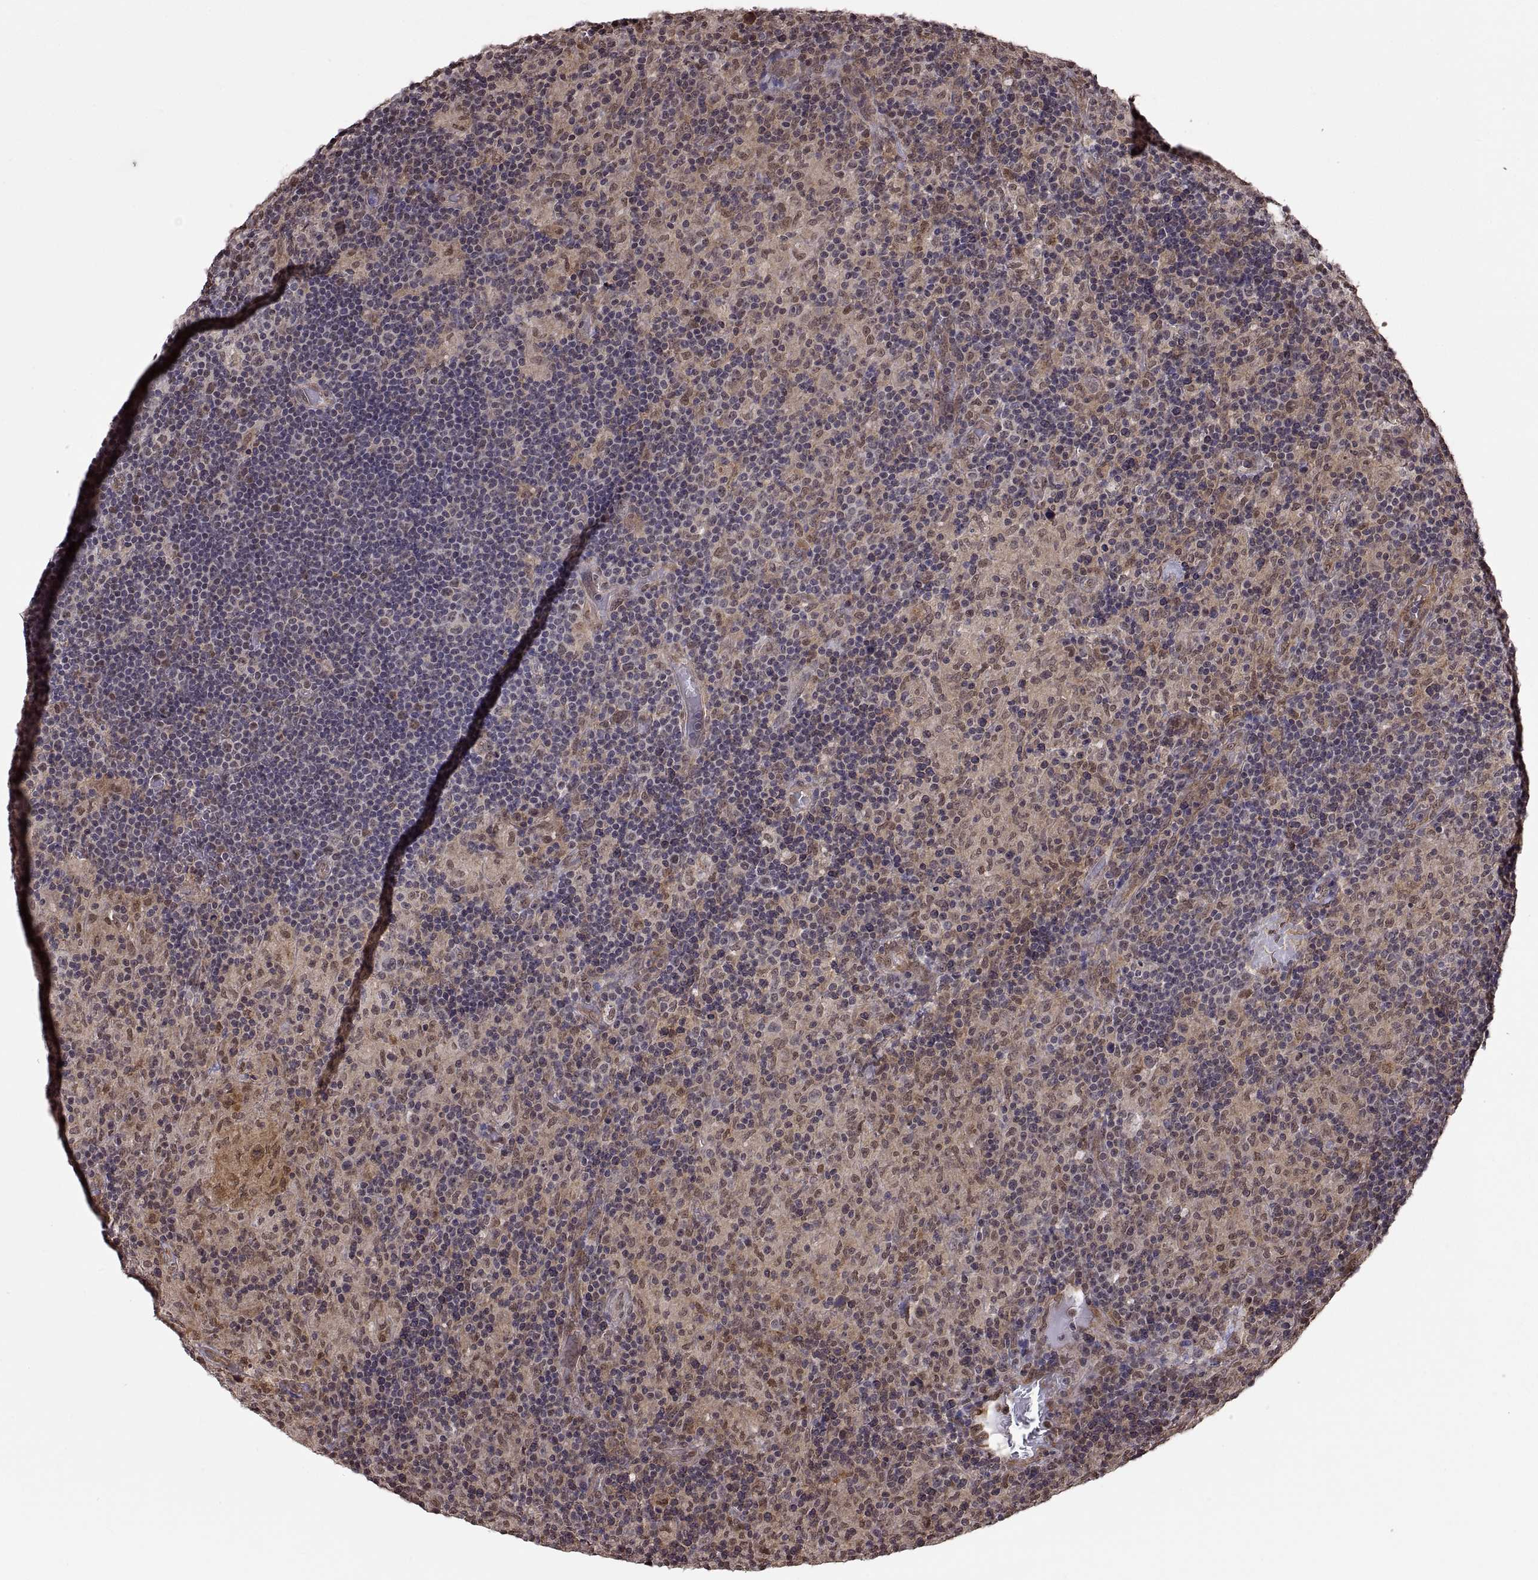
{"staining": {"intensity": "negative", "quantity": "none", "location": "none"}, "tissue": "lymphoma", "cell_type": "Tumor cells", "image_type": "cancer", "snomed": [{"axis": "morphology", "description": "Hodgkin's disease, NOS"}, {"axis": "topography", "description": "Lymph node"}], "caption": "Human Hodgkin's disease stained for a protein using immunohistochemistry (IHC) demonstrates no expression in tumor cells.", "gene": "ARRB1", "patient": {"sex": "male", "age": 70}}